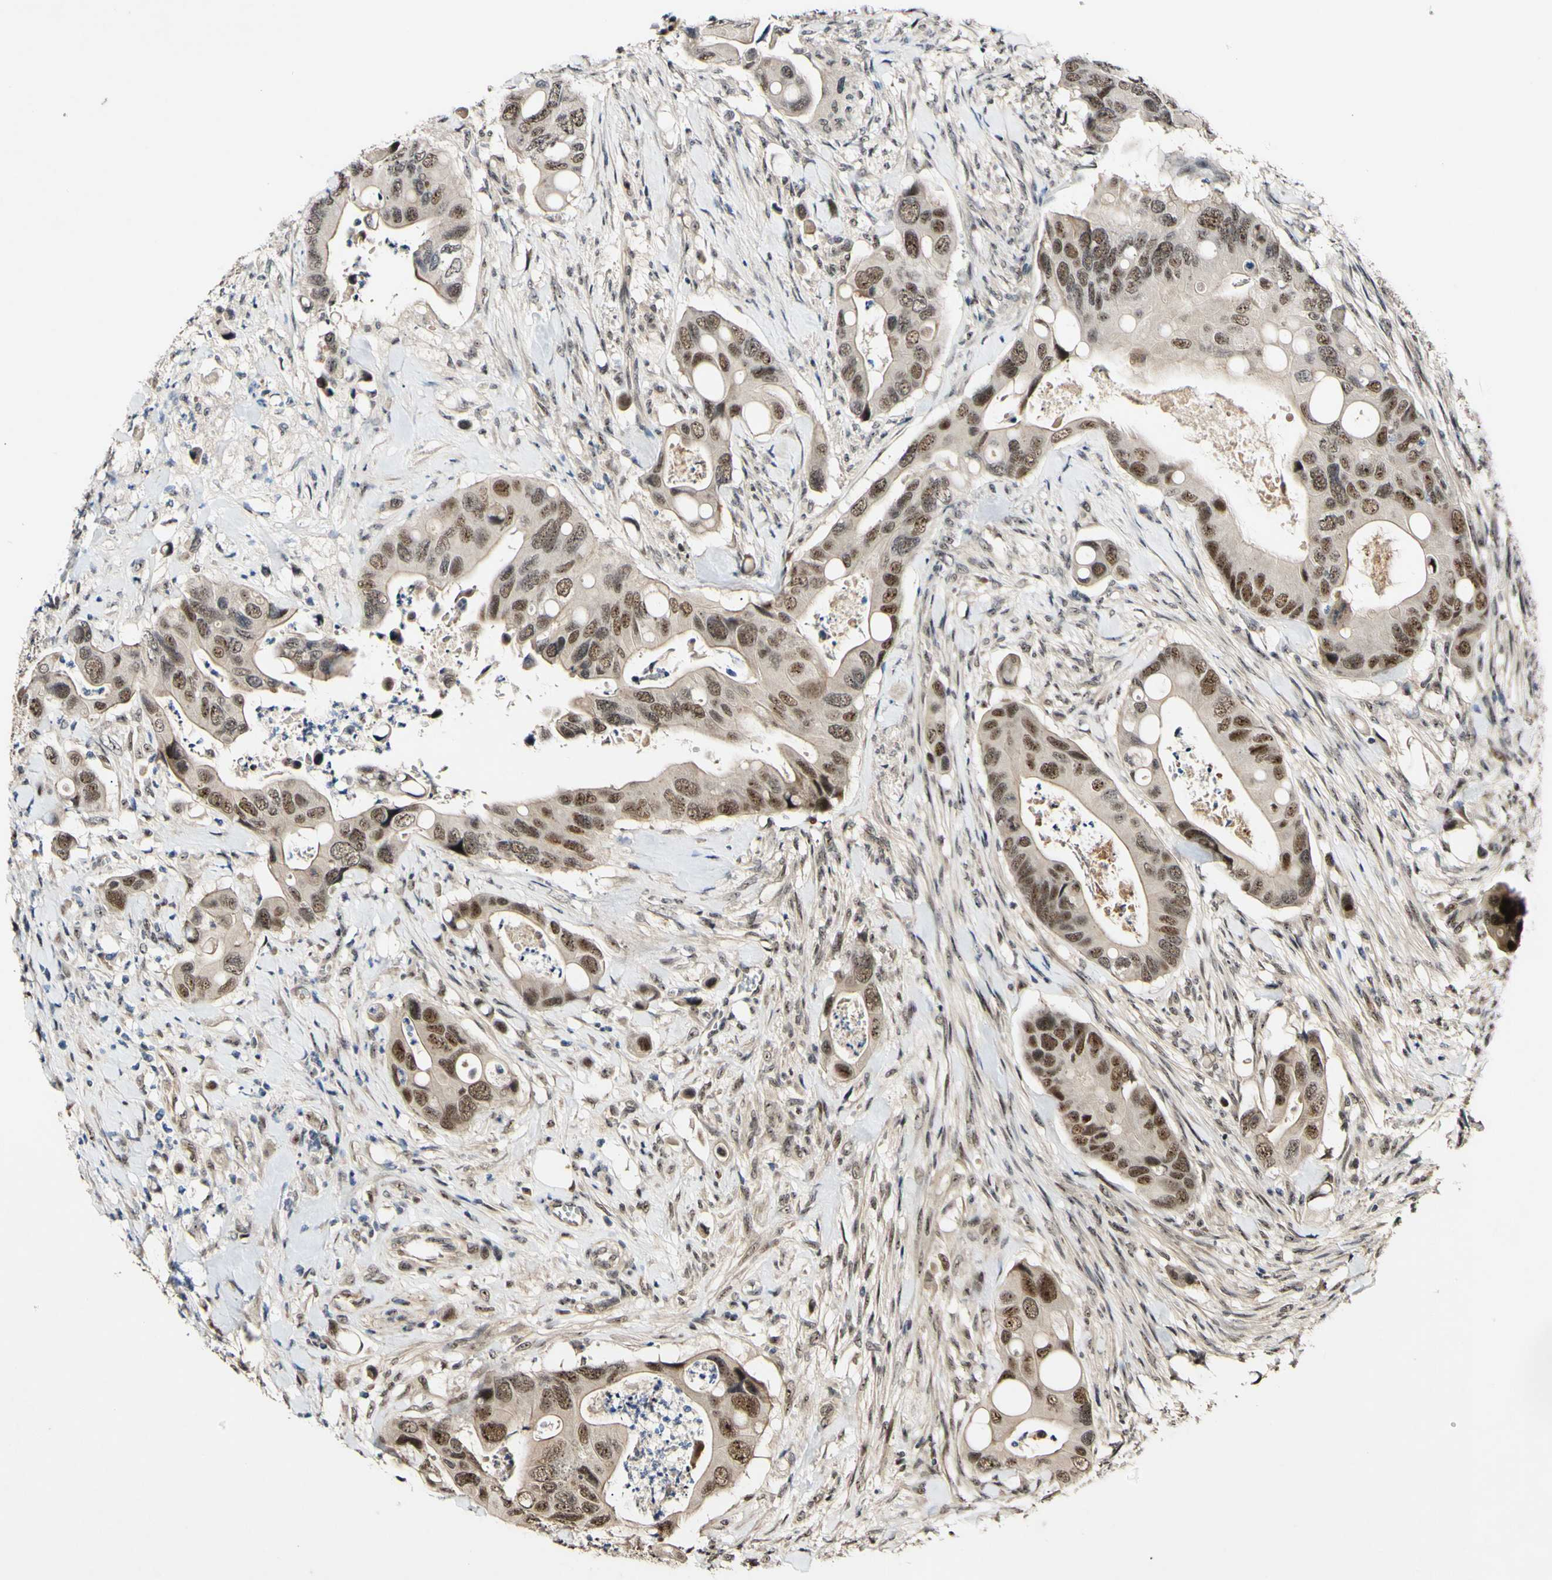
{"staining": {"intensity": "moderate", "quantity": ">75%", "location": "nuclear"}, "tissue": "colorectal cancer", "cell_type": "Tumor cells", "image_type": "cancer", "snomed": [{"axis": "morphology", "description": "Adenocarcinoma, NOS"}, {"axis": "topography", "description": "Rectum"}], "caption": "Colorectal cancer tissue reveals moderate nuclear positivity in approximately >75% of tumor cells The staining is performed using DAB brown chromogen to label protein expression. The nuclei are counter-stained blue using hematoxylin.", "gene": "POLR2F", "patient": {"sex": "female", "age": 57}}